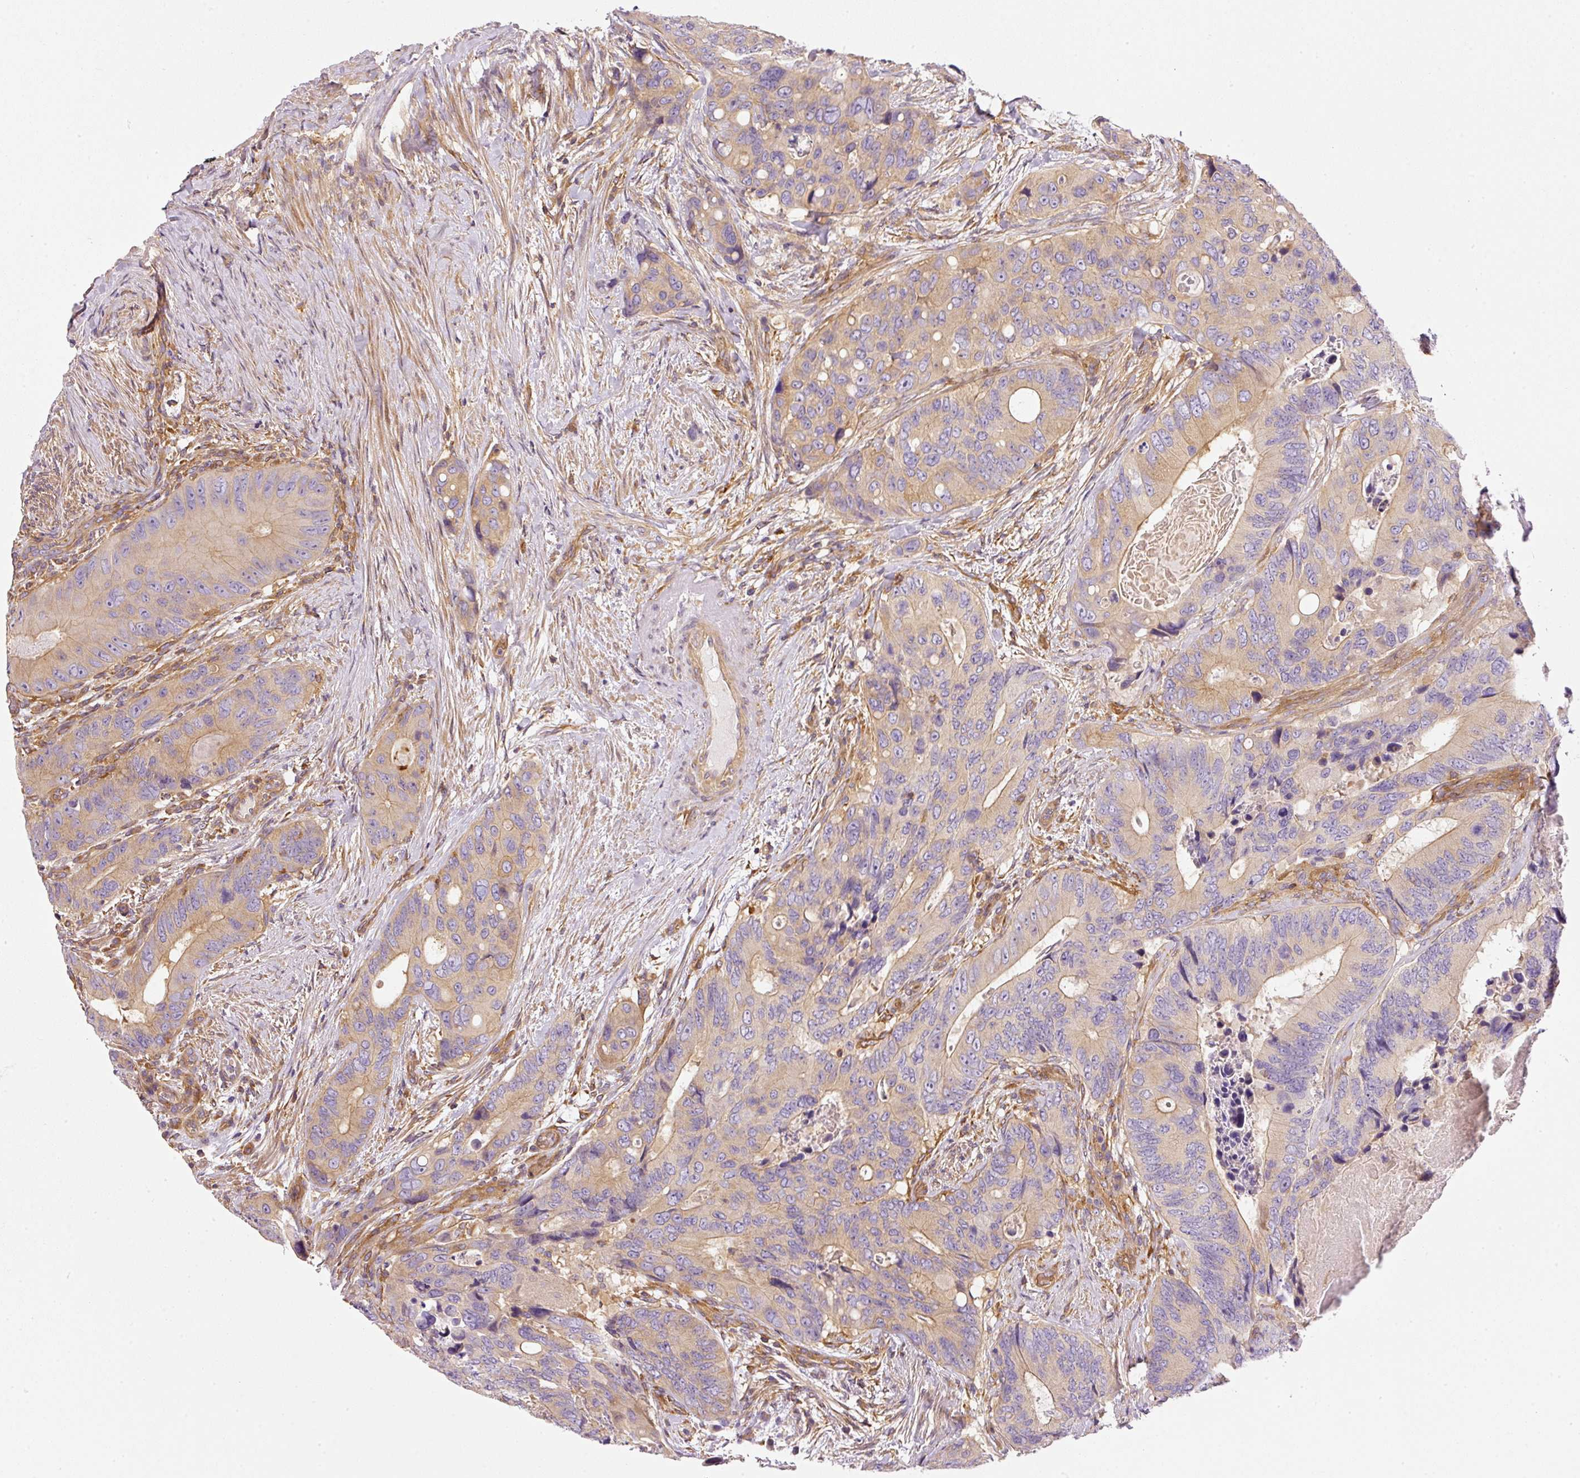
{"staining": {"intensity": "weak", "quantity": "25%-75%", "location": "cytoplasmic/membranous"}, "tissue": "colorectal cancer", "cell_type": "Tumor cells", "image_type": "cancer", "snomed": [{"axis": "morphology", "description": "Adenocarcinoma, NOS"}, {"axis": "topography", "description": "Colon"}], "caption": "Immunohistochemical staining of human colorectal cancer exhibits low levels of weak cytoplasmic/membranous expression in approximately 25%-75% of tumor cells. (DAB IHC, brown staining for protein, blue staining for nuclei).", "gene": "TBC1D2B", "patient": {"sex": "male", "age": 84}}